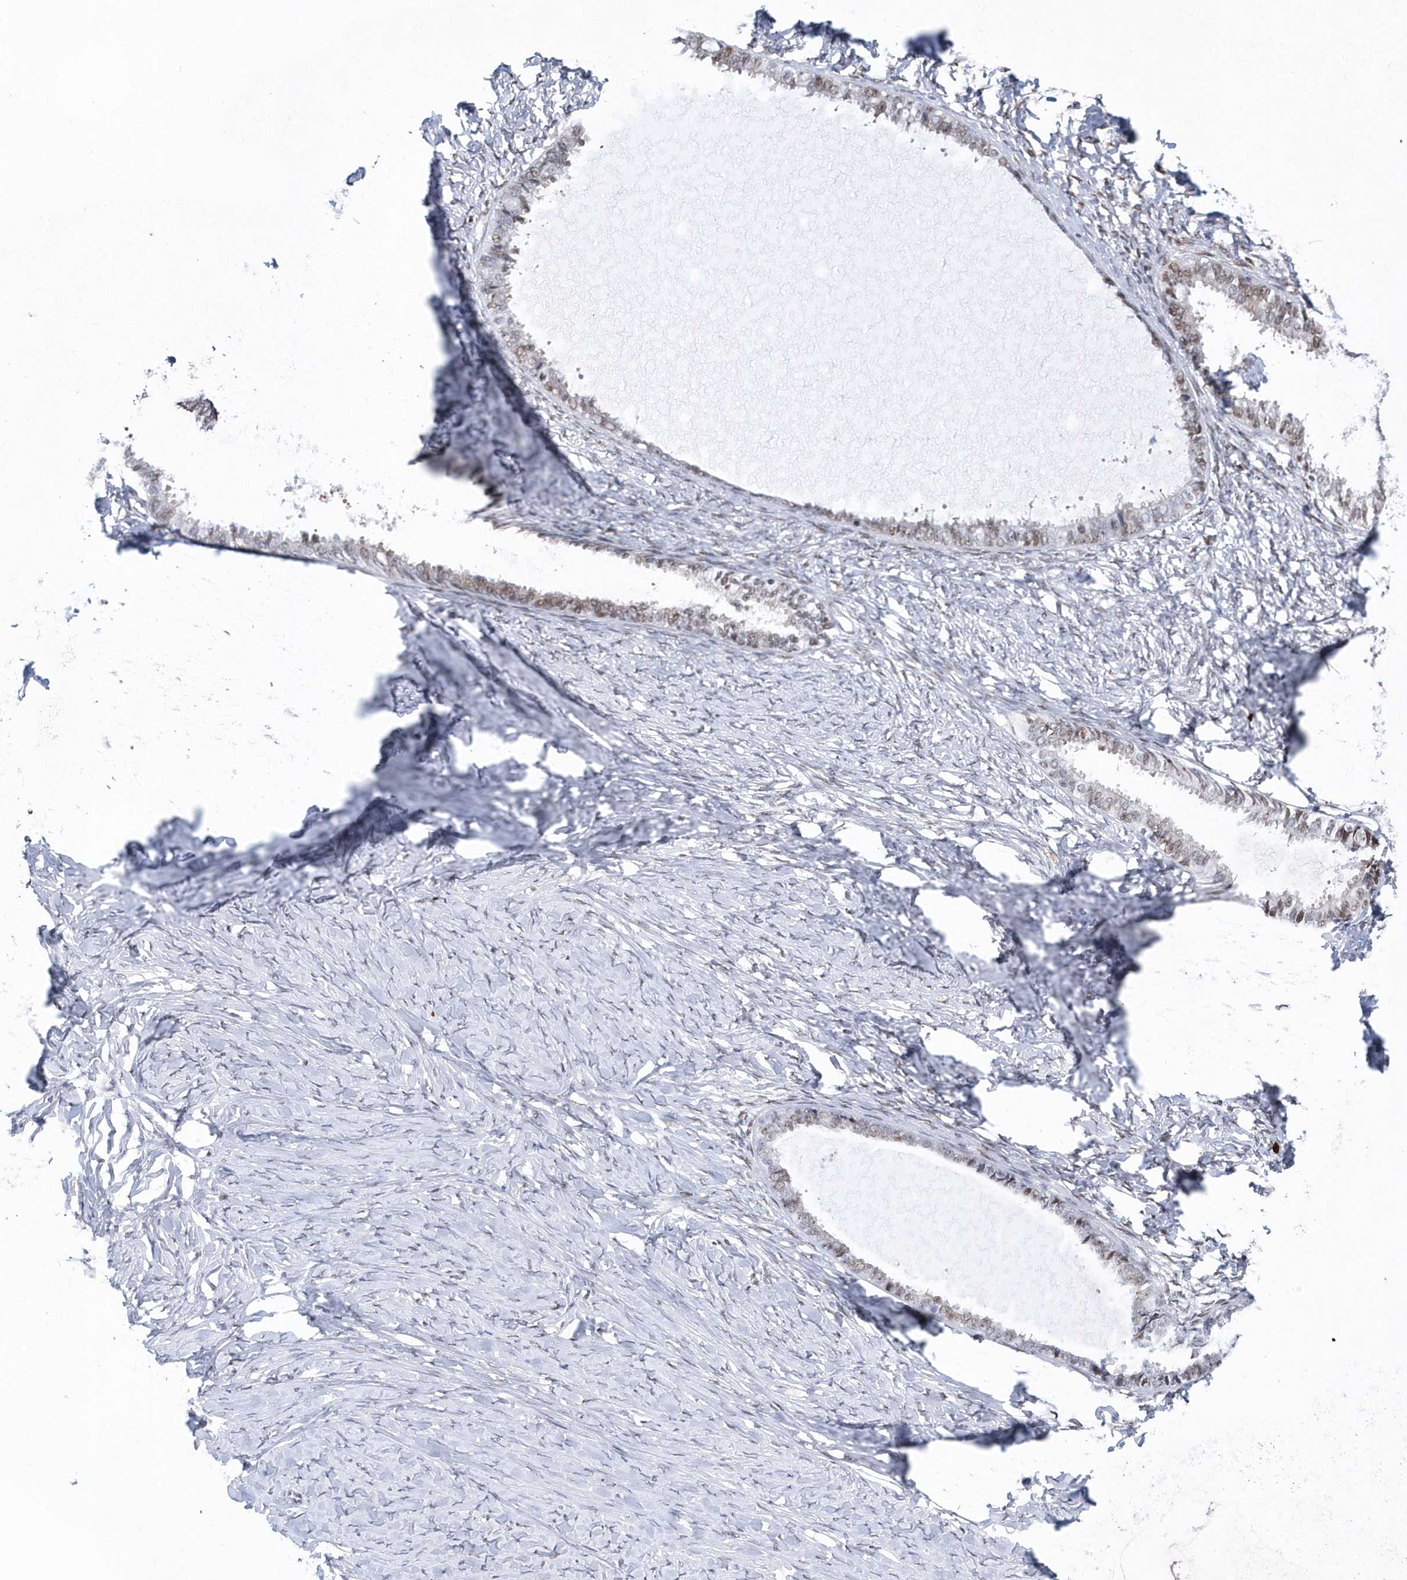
{"staining": {"intensity": "weak", "quantity": ">75%", "location": "nuclear"}, "tissue": "ovarian cancer", "cell_type": "Tumor cells", "image_type": "cancer", "snomed": [{"axis": "morphology", "description": "Cystadenocarcinoma, serous, NOS"}, {"axis": "topography", "description": "Ovary"}], "caption": "Immunohistochemical staining of human ovarian serous cystadenocarcinoma demonstrates low levels of weak nuclear protein positivity in about >75% of tumor cells.", "gene": "RPP30", "patient": {"sex": "female", "age": 79}}